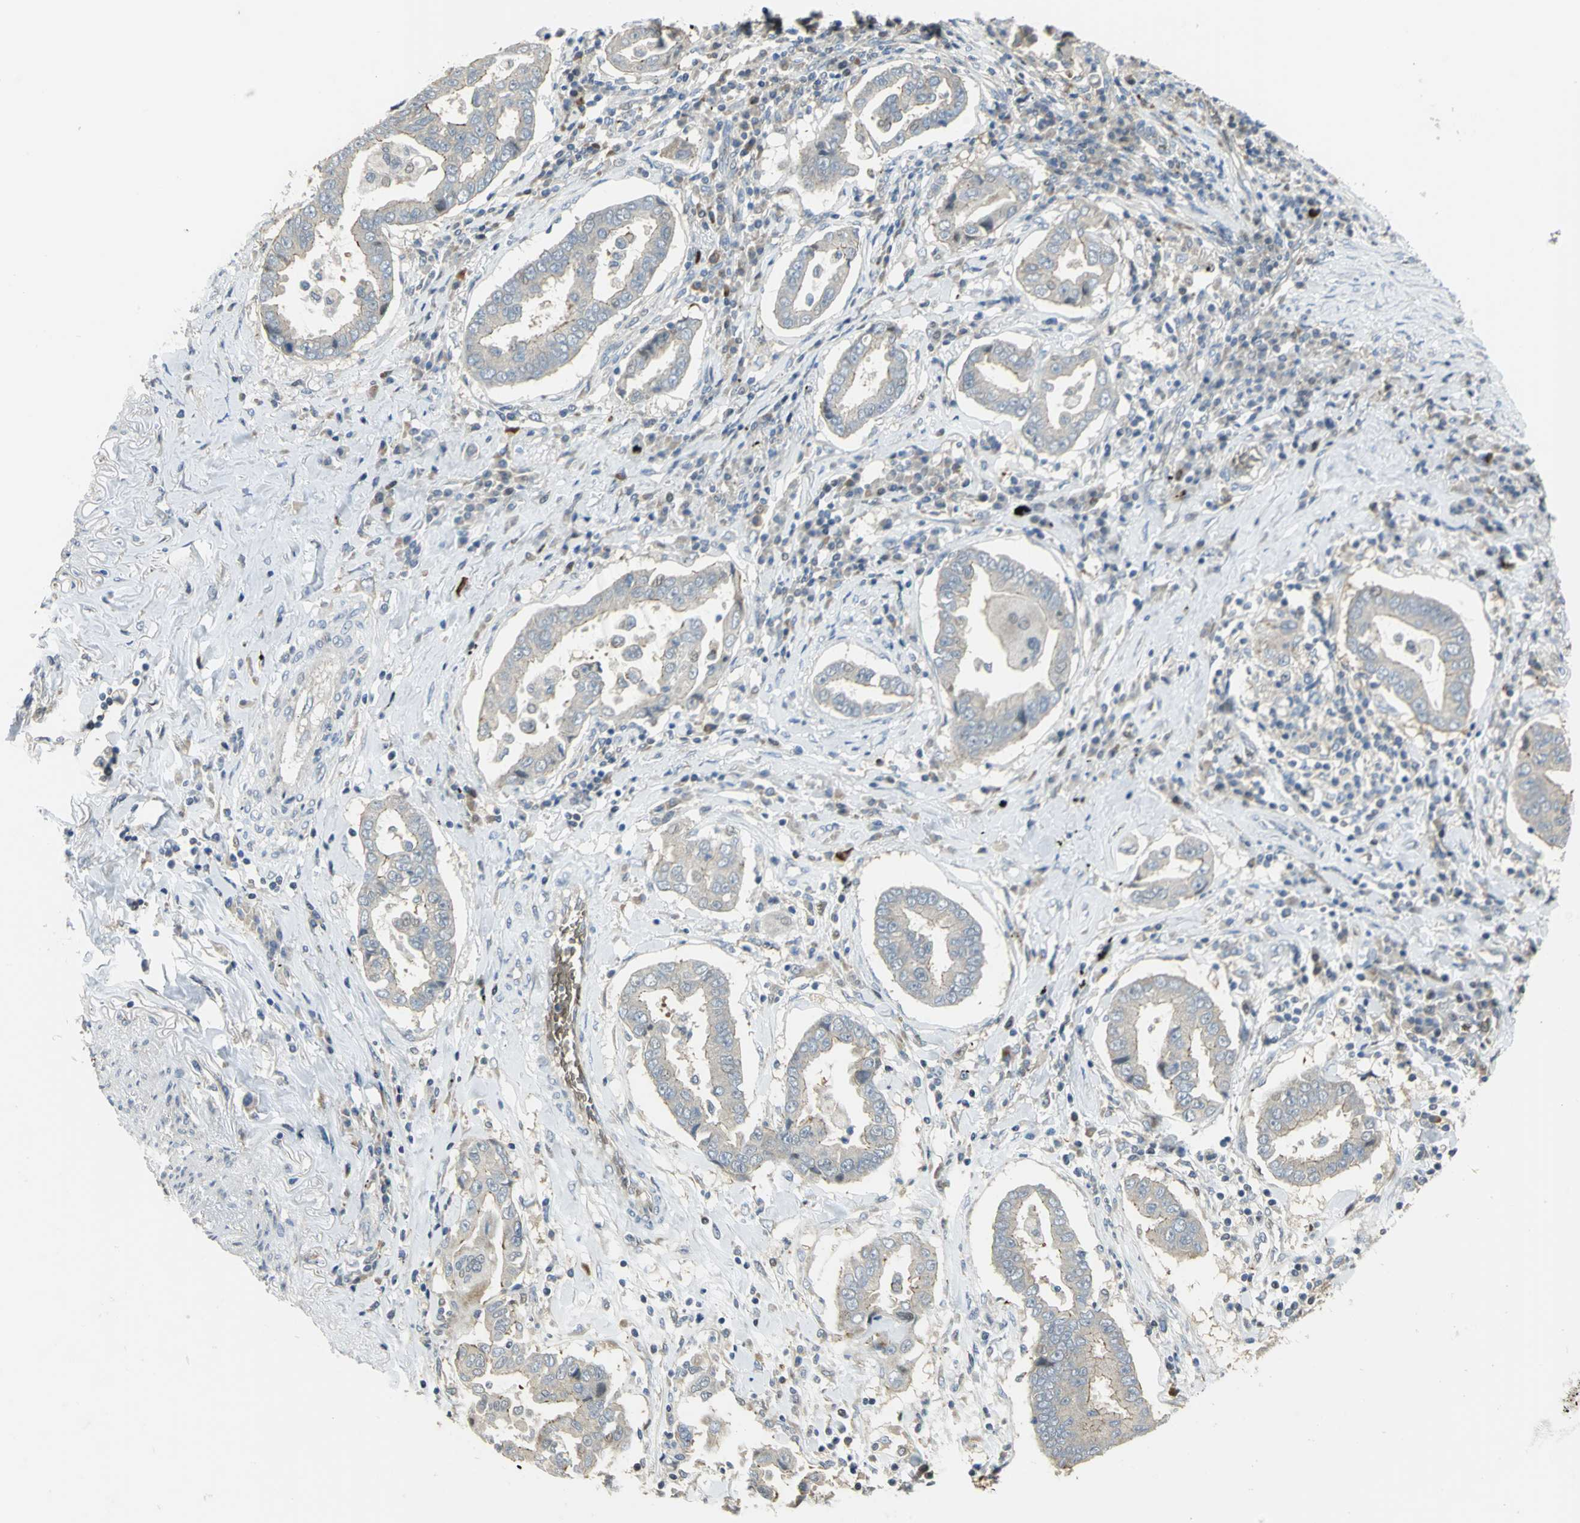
{"staining": {"intensity": "negative", "quantity": "none", "location": "none"}, "tissue": "lung cancer", "cell_type": "Tumor cells", "image_type": "cancer", "snomed": [{"axis": "morphology", "description": "Normal tissue, NOS"}, {"axis": "morphology", "description": "Inflammation, NOS"}, {"axis": "morphology", "description": "Adenocarcinoma, NOS"}, {"axis": "topography", "description": "Lung"}], "caption": "Protein analysis of lung adenocarcinoma reveals no significant positivity in tumor cells.", "gene": "ANK1", "patient": {"sex": "female", "age": 64}}